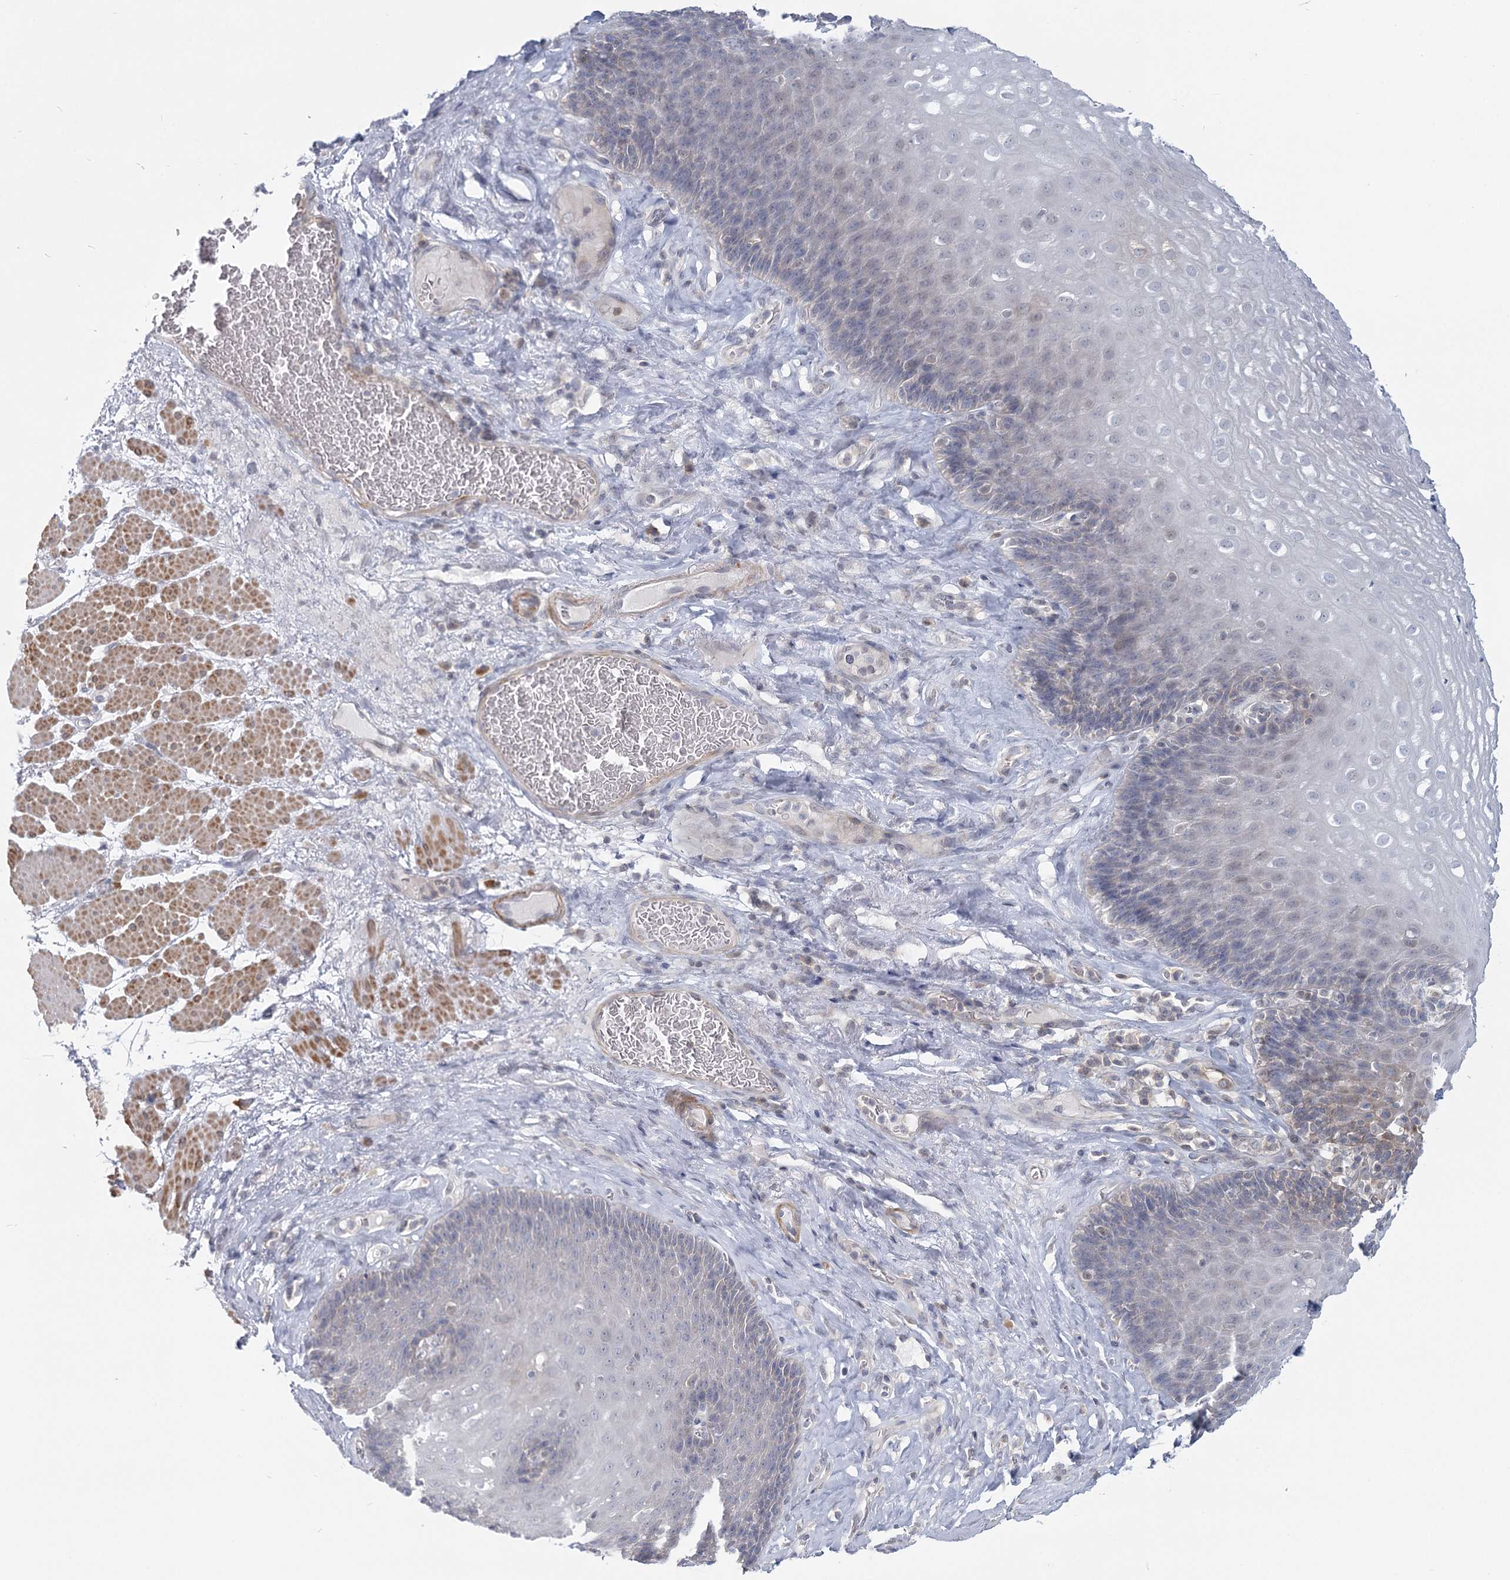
{"staining": {"intensity": "negative", "quantity": "none", "location": "none"}, "tissue": "esophagus", "cell_type": "Squamous epithelial cells", "image_type": "normal", "snomed": [{"axis": "morphology", "description": "Normal tissue, NOS"}, {"axis": "topography", "description": "Esophagus"}], "caption": "Immunohistochemistry (IHC) of unremarkable esophagus shows no positivity in squamous epithelial cells. (Immunohistochemistry, brightfield microscopy, high magnification).", "gene": "USP11", "patient": {"sex": "female", "age": 66}}